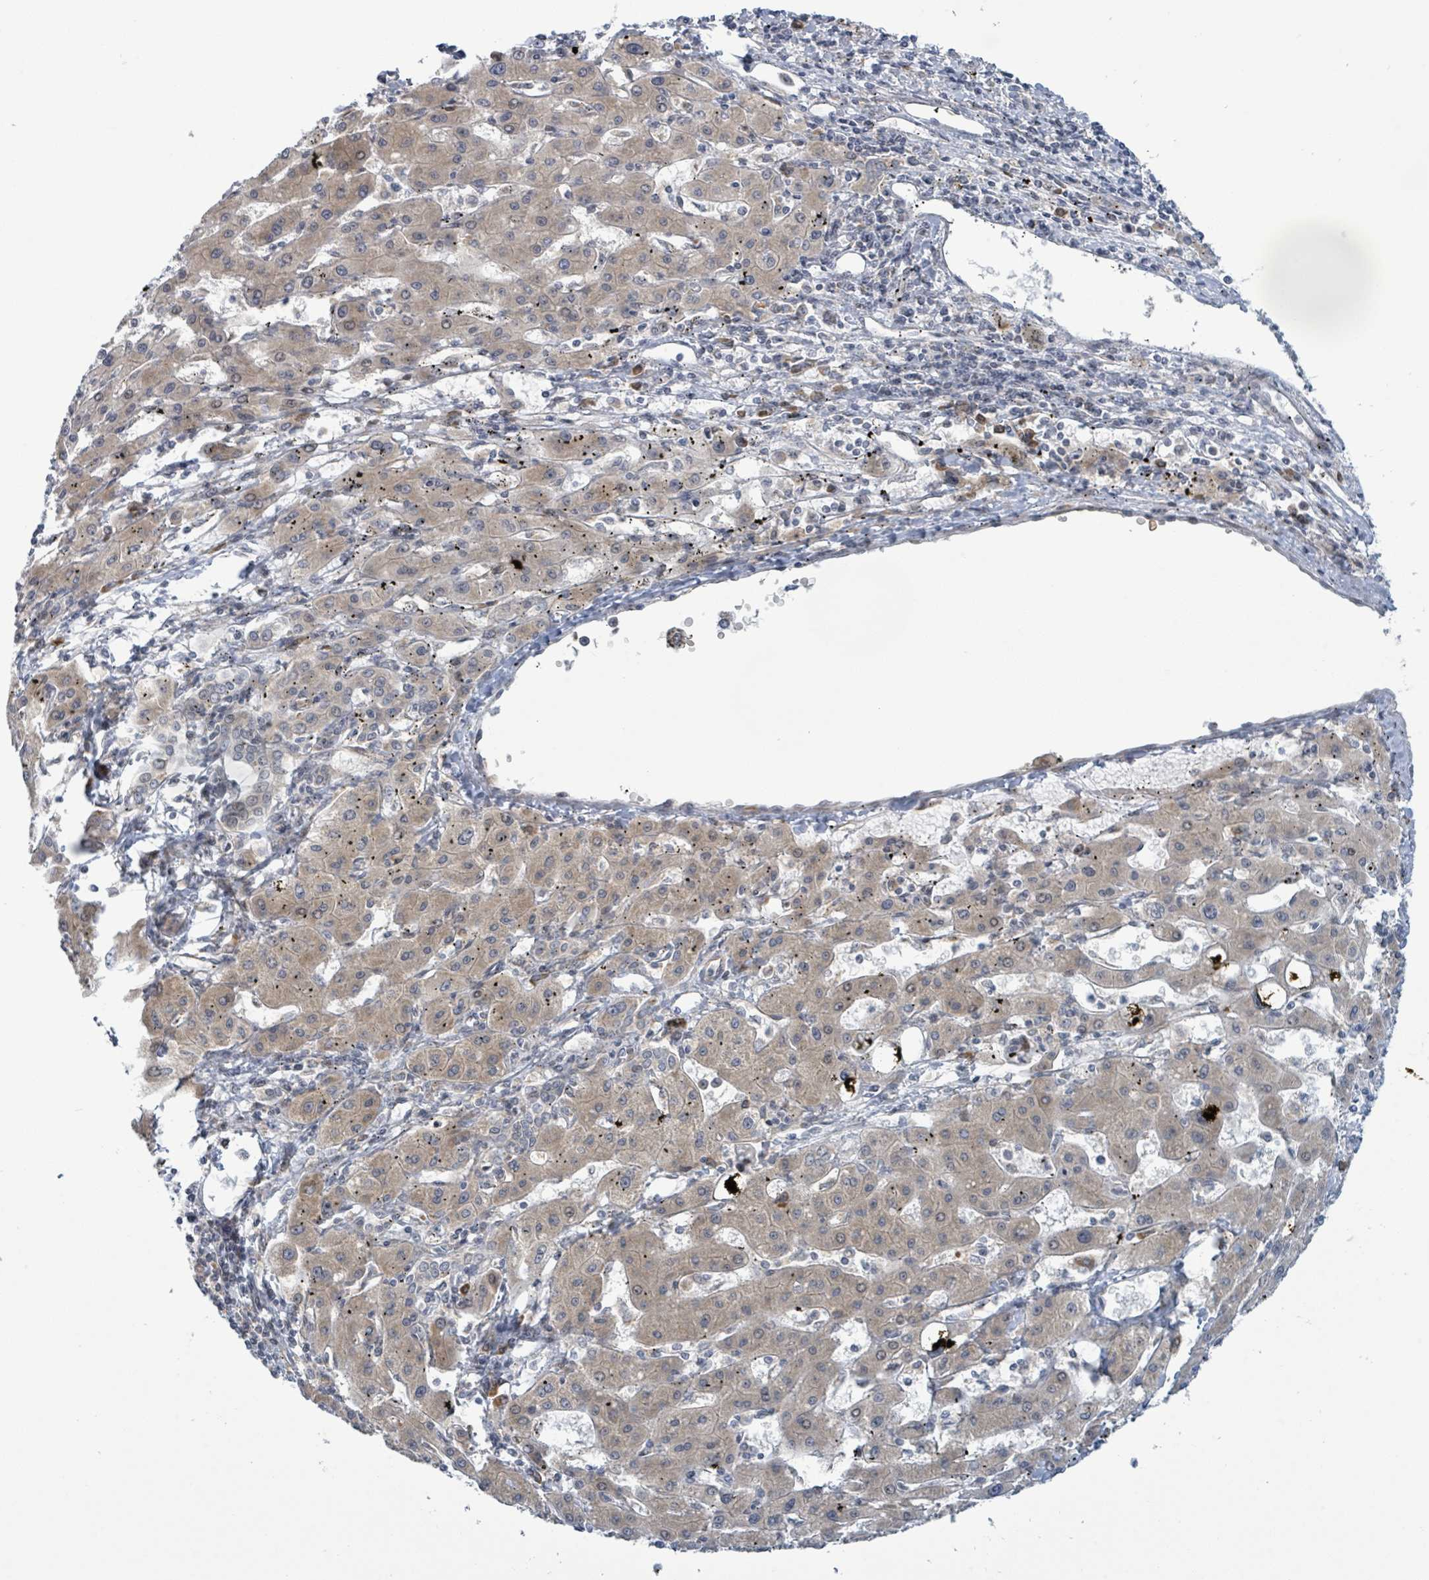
{"staining": {"intensity": "weak", "quantity": "25%-75%", "location": "cytoplasmic/membranous"}, "tissue": "liver cancer", "cell_type": "Tumor cells", "image_type": "cancer", "snomed": [{"axis": "morphology", "description": "Carcinoma, Hepatocellular, NOS"}, {"axis": "topography", "description": "Liver"}], "caption": "A brown stain highlights weak cytoplasmic/membranous expression of a protein in liver cancer (hepatocellular carcinoma) tumor cells. The staining was performed using DAB, with brown indicating positive protein expression. Nuclei are stained blue with hematoxylin.", "gene": "RPL32", "patient": {"sex": "male", "age": 72}}